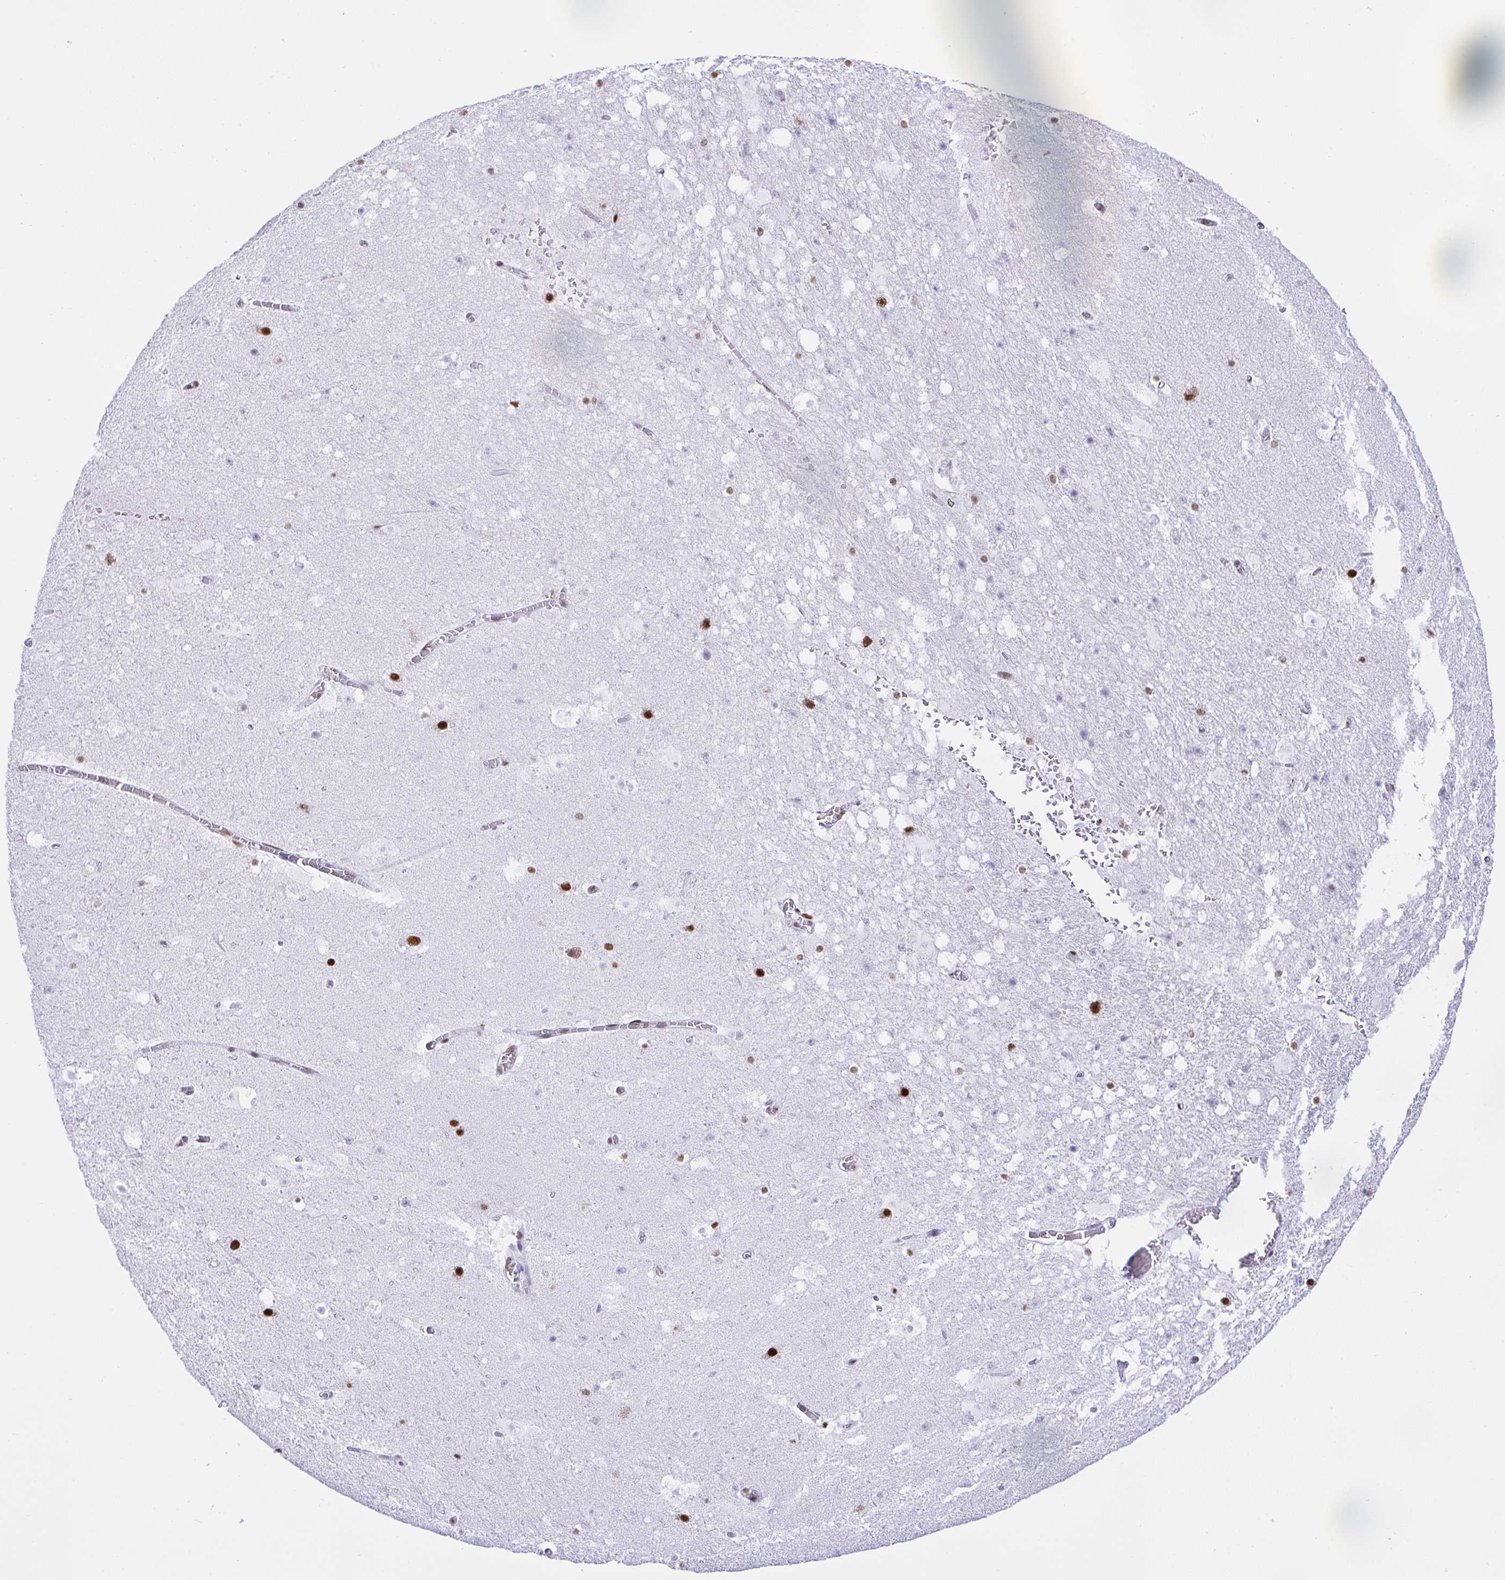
{"staining": {"intensity": "strong", "quantity": "25%-75%", "location": "nuclear"}, "tissue": "hippocampus", "cell_type": "Glial cells", "image_type": "normal", "snomed": [{"axis": "morphology", "description": "Normal tissue, NOS"}, {"axis": "topography", "description": "Hippocampus"}], "caption": "Strong nuclear protein staining is seen in approximately 25%-75% of glial cells in hippocampus.", "gene": "DDX52", "patient": {"sex": "female", "age": 42}}